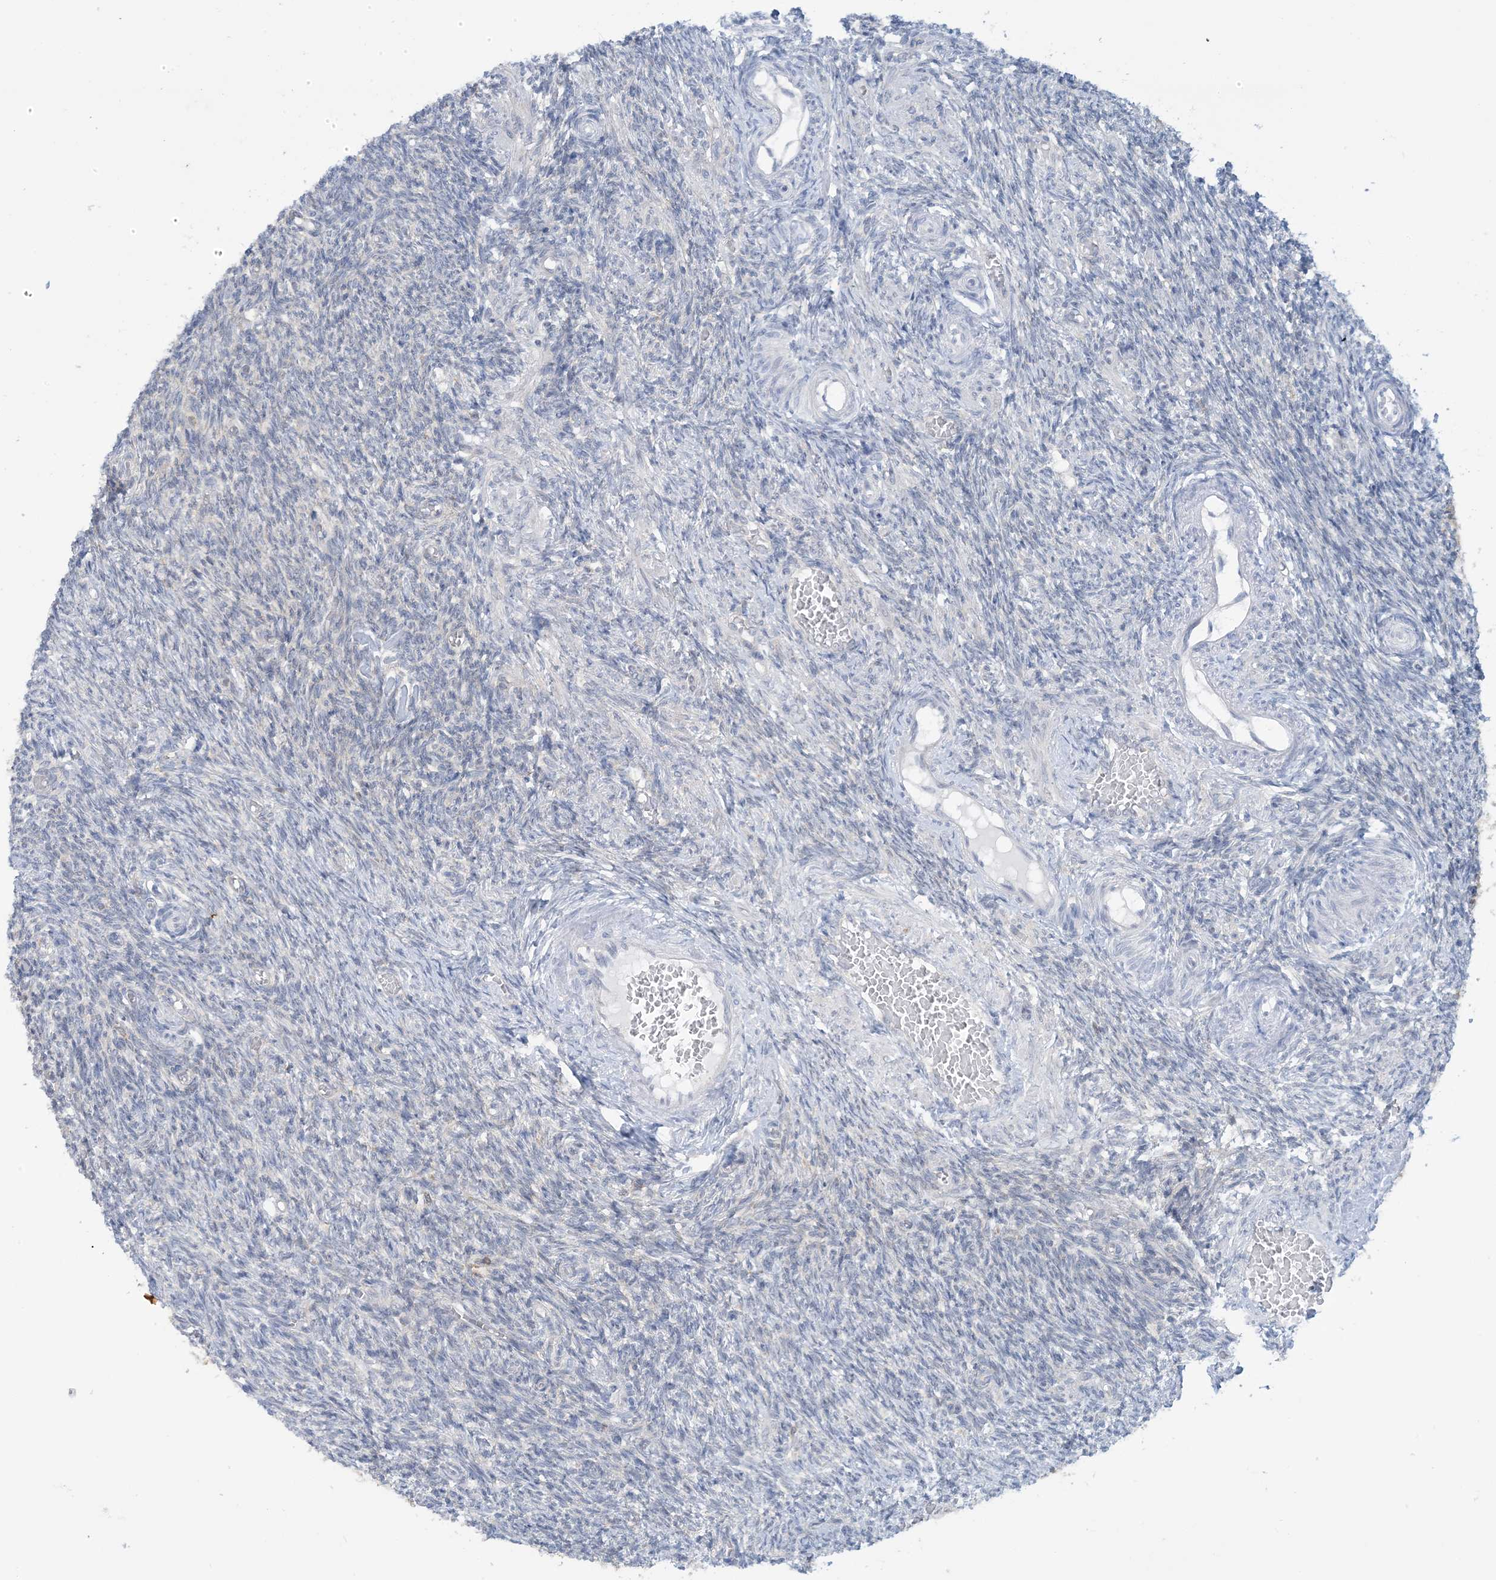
{"staining": {"intensity": "negative", "quantity": "none", "location": "none"}, "tissue": "ovary", "cell_type": "Ovarian stroma cells", "image_type": "normal", "snomed": [{"axis": "morphology", "description": "Normal tissue, NOS"}, {"axis": "topography", "description": "Ovary"}], "caption": "Protein analysis of normal ovary shows no significant expression in ovarian stroma cells.", "gene": "MRPS18A", "patient": {"sex": "female", "age": 27}}